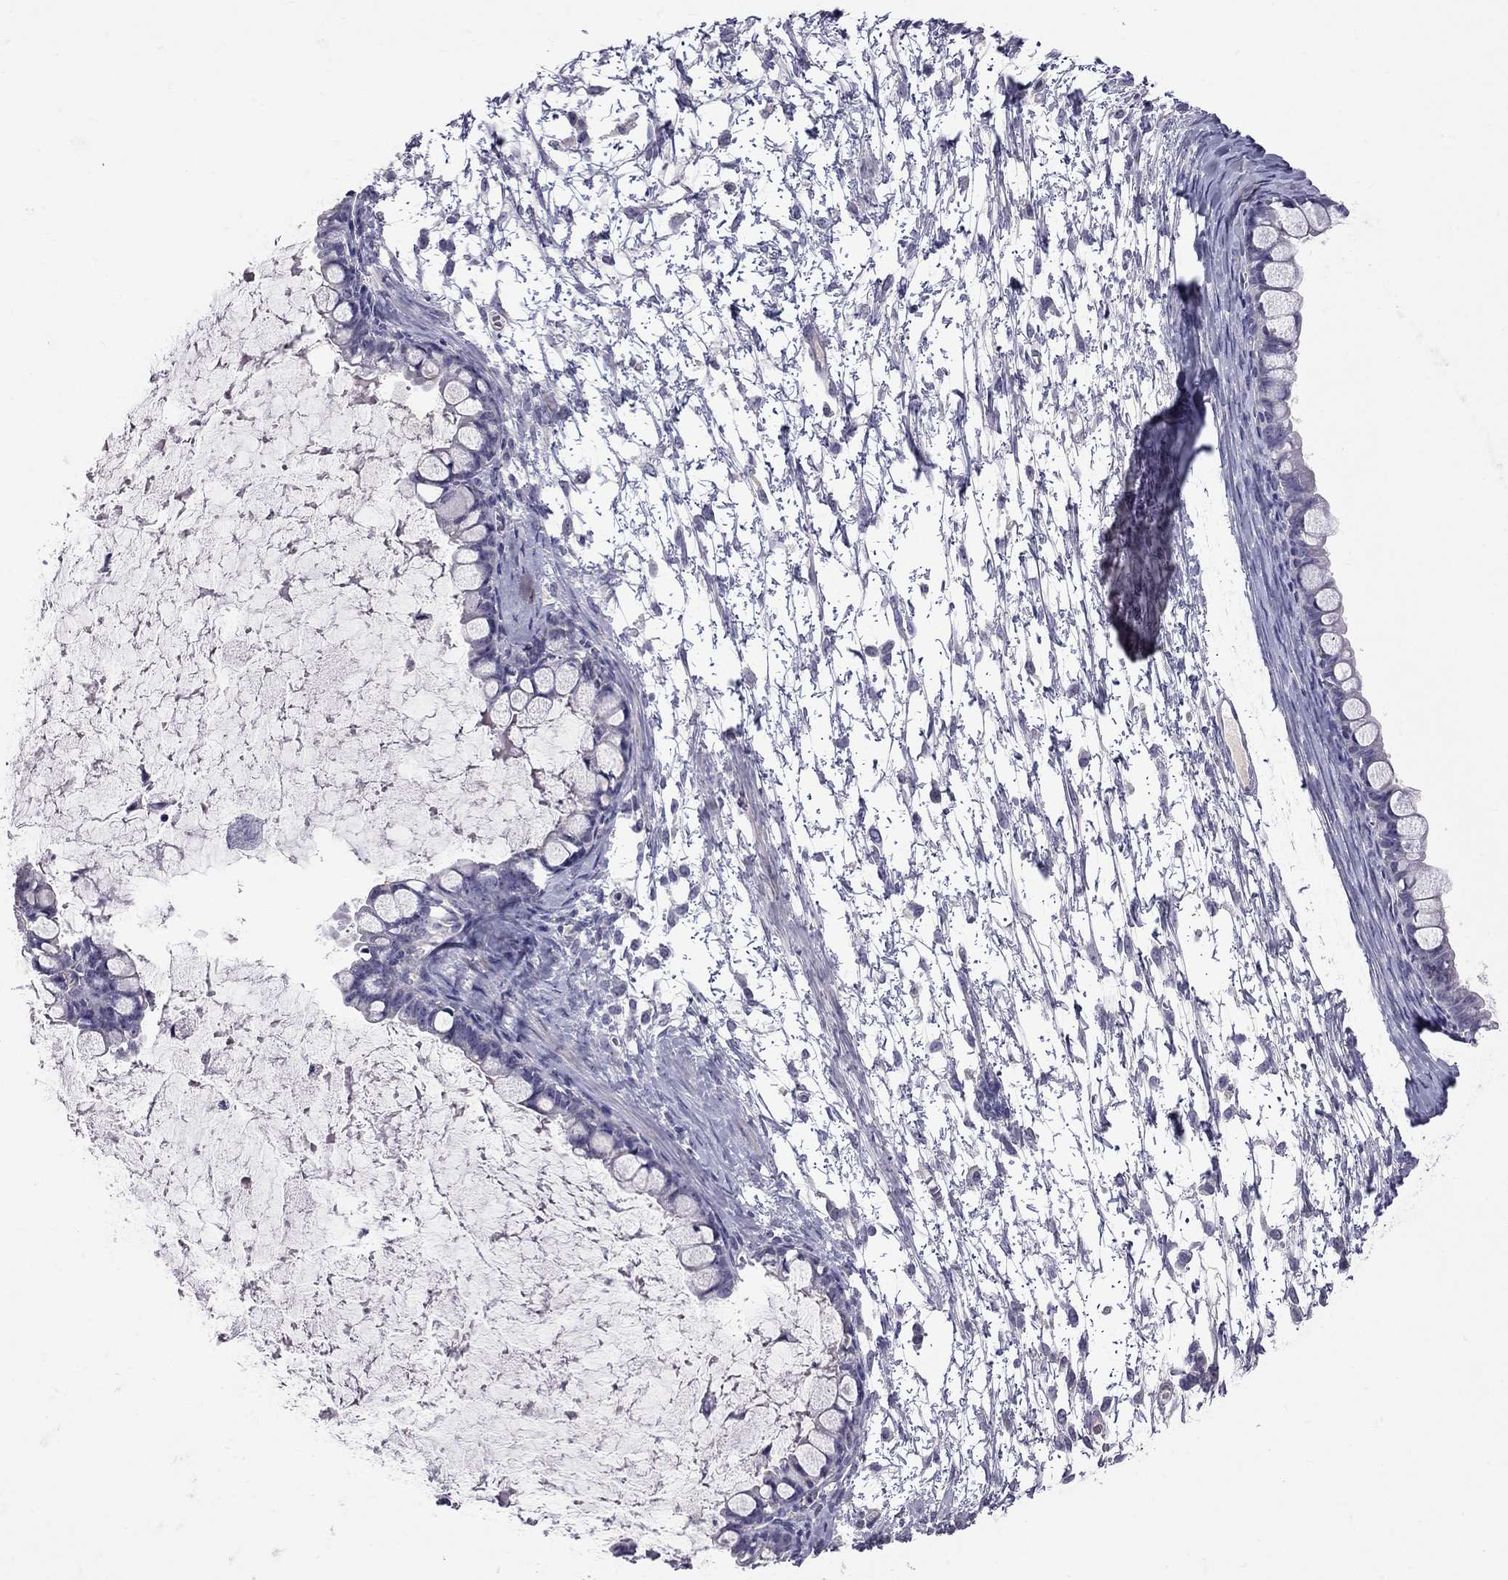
{"staining": {"intensity": "negative", "quantity": "none", "location": "none"}, "tissue": "ovarian cancer", "cell_type": "Tumor cells", "image_type": "cancer", "snomed": [{"axis": "morphology", "description": "Cystadenocarcinoma, mucinous, NOS"}, {"axis": "topography", "description": "Ovary"}], "caption": "Photomicrograph shows no protein expression in tumor cells of ovarian cancer tissue.", "gene": "CFAP91", "patient": {"sex": "female", "age": 63}}